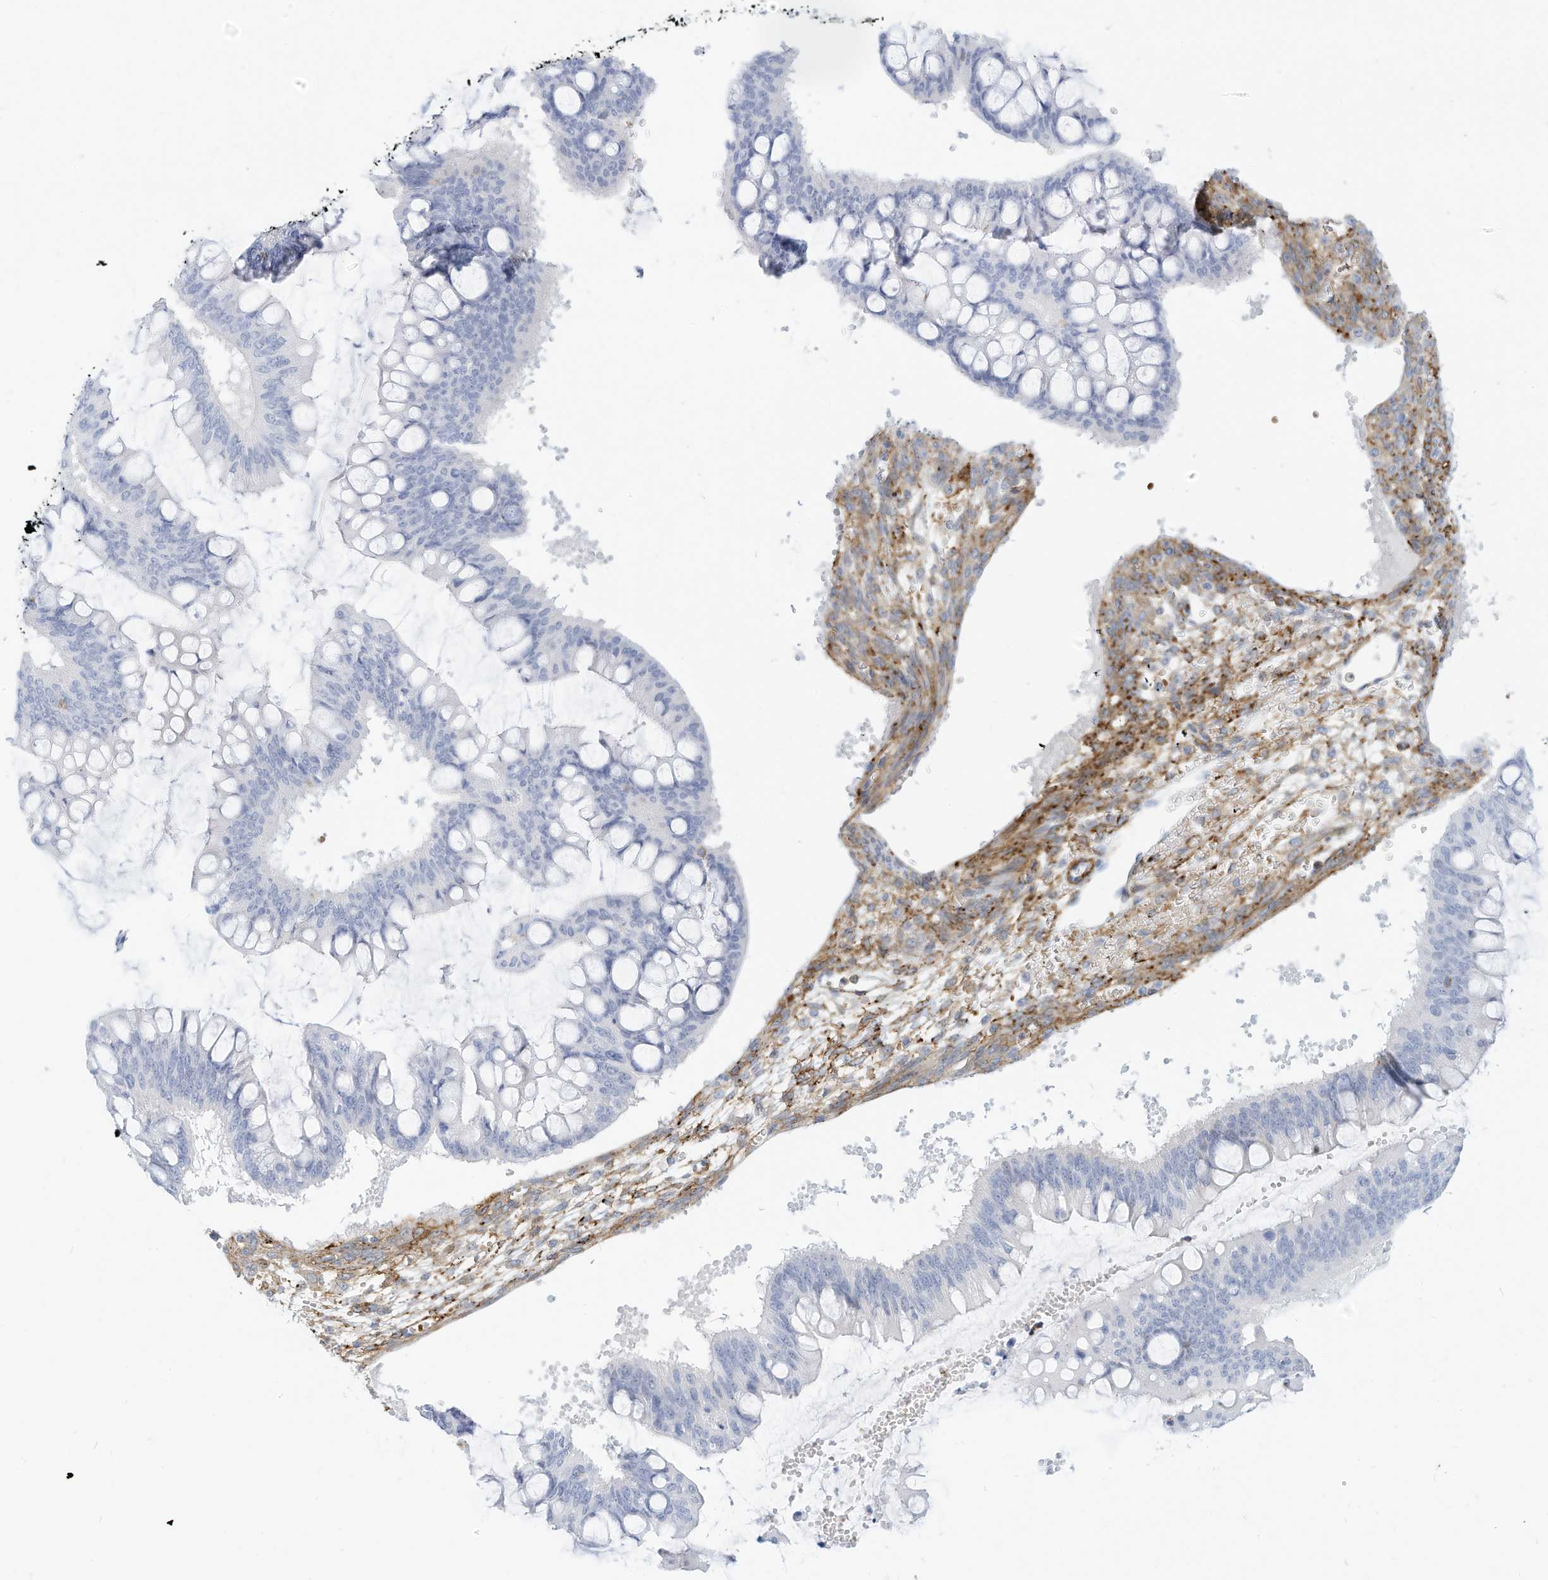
{"staining": {"intensity": "negative", "quantity": "none", "location": "none"}, "tissue": "ovarian cancer", "cell_type": "Tumor cells", "image_type": "cancer", "snomed": [{"axis": "morphology", "description": "Cystadenocarcinoma, mucinous, NOS"}, {"axis": "topography", "description": "Ovary"}], "caption": "A high-resolution image shows immunohistochemistry (IHC) staining of ovarian mucinous cystadenocarcinoma, which reveals no significant positivity in tumor cells.", "gene": "TXNDC9", "patient": {"sex": "female", "age": 73}}